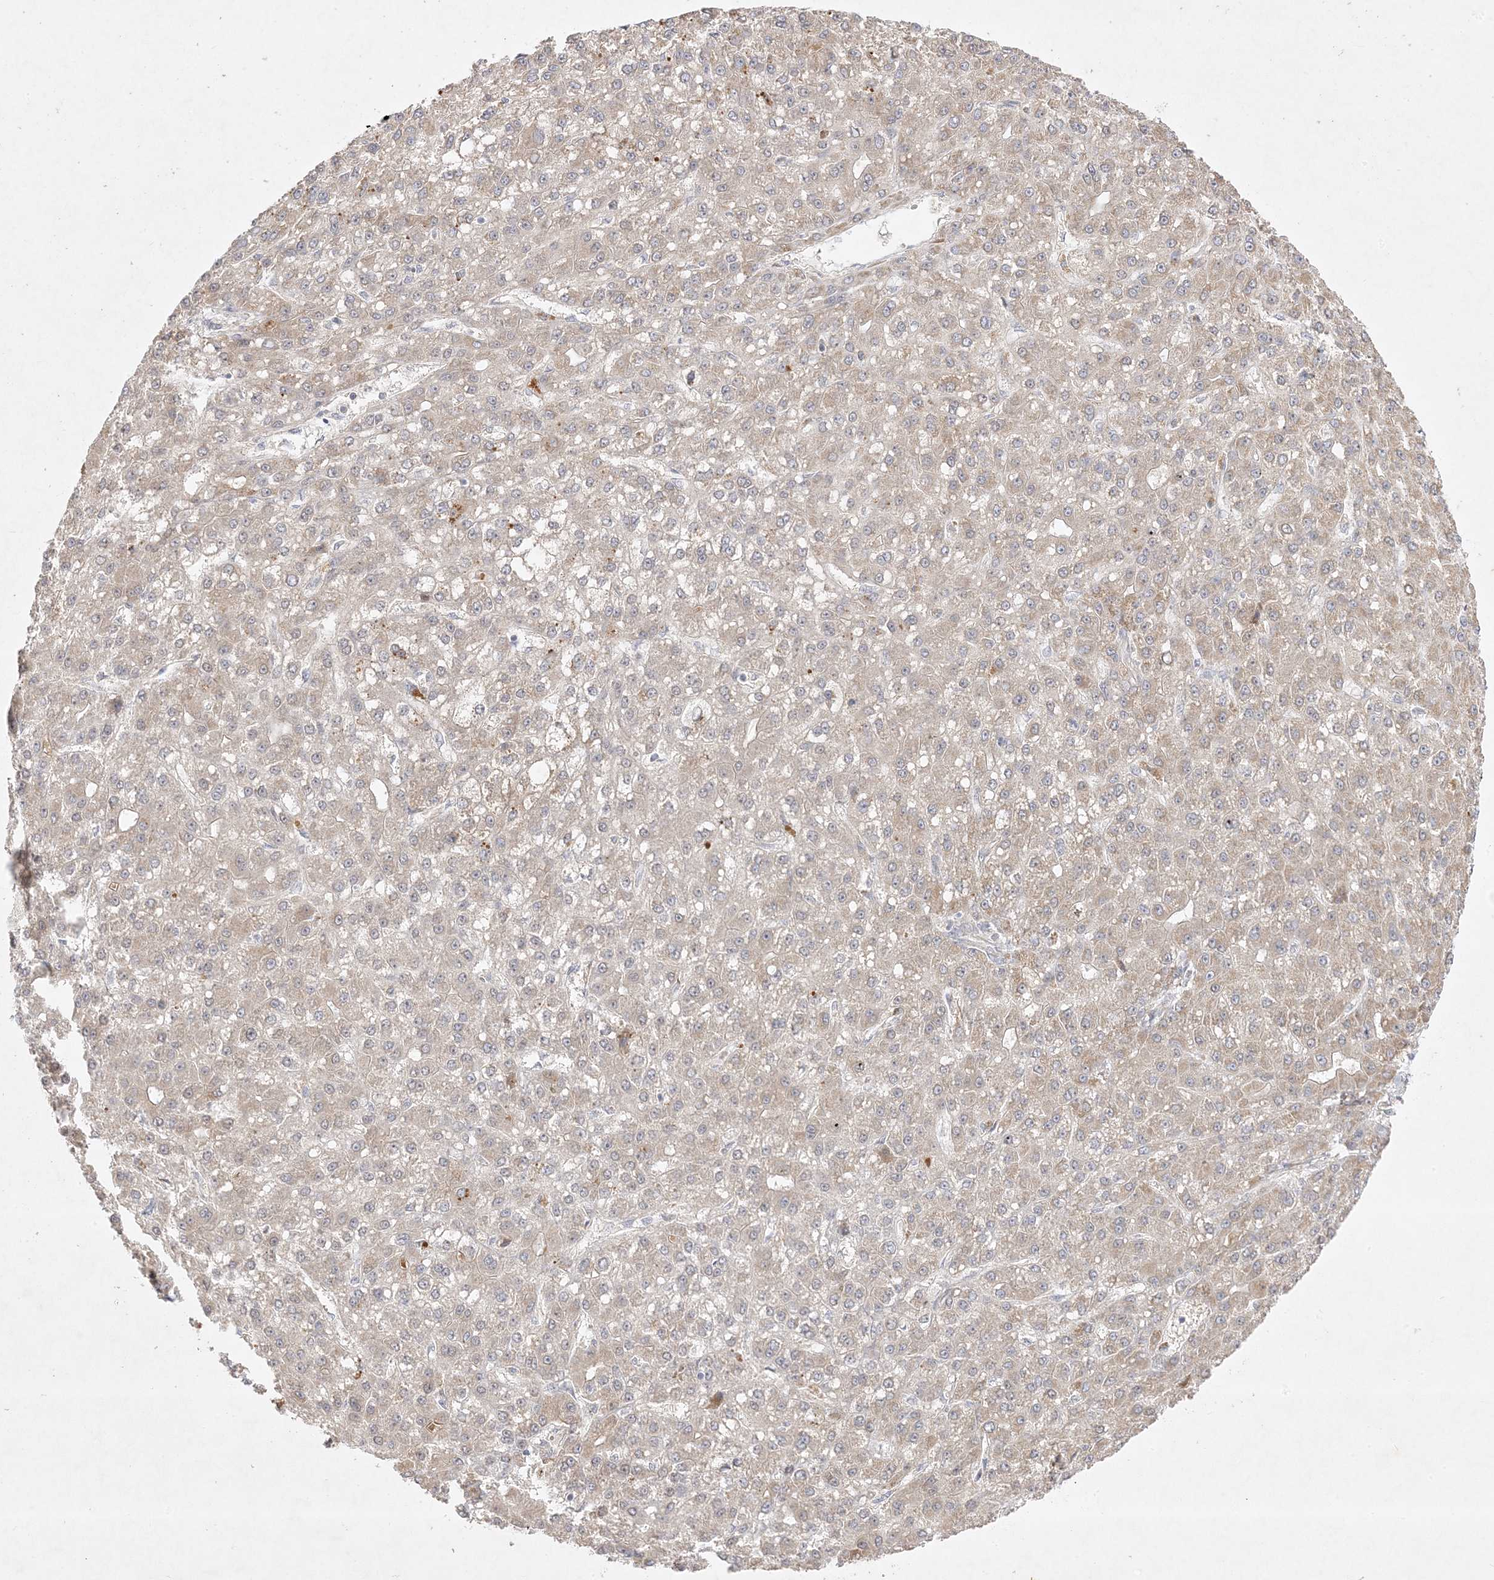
{"staining": {"intensity": "weak", "quantity": "25%-75%", "location": "cytoplasmic/membranous"}, "tissue": "liver cancer", "cell_type": "Tumor cells", "image_type": "cancer", "snomed": [{"axis": "morphology", "description": "Carcinoma, Hepatocellular, NOS"}, {"axis": "topography", "description": "Liver"}], "caption": "Immunohistochemical staining of liver cancer (hepatocellular carcinoma) exhibits low levels of weak cytoplasmic/membranous protein expression in about 25%-75% of tumor cells.", "gene": "C2CD2", "patient": {"sex": "male", "age": 67}}